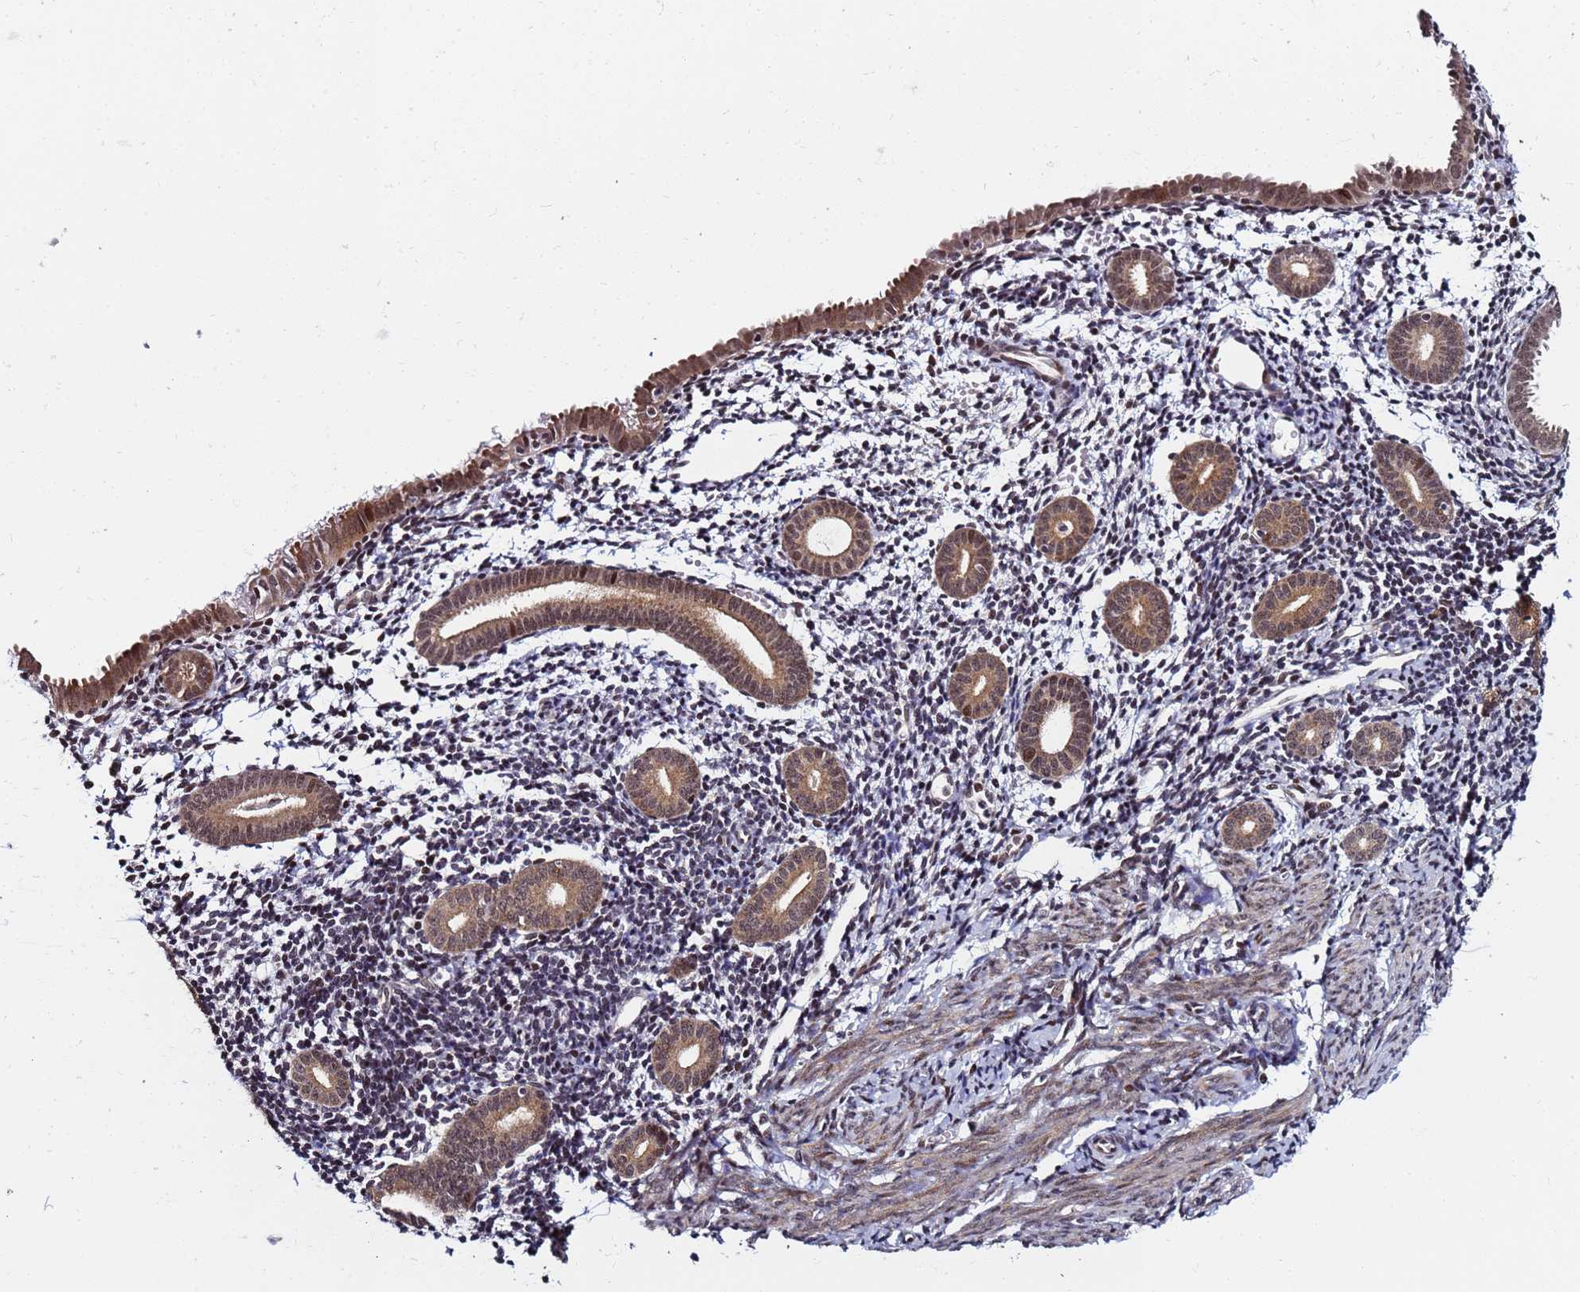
{"staining": {"intensity": "negative", "quantity": "none", "location": "none"}, "tissue": "endometrium", "cell_type": "Cells in endometrial stroma", "image_type": "normal", "snomed": [{"axis": "morphology", "description": "Normal tissue, NOS"}, {"axis": "topography", "description": "Endometrium"}], "caption": "DAB immunohistochemical staining of benign endometrium reveals no significant expression in cells in endometrial stroma. (Brightfield microscopy of DAB (3,3'-diaminobenzidine) immunohistochemistry (IHC) at high magnification).", "gene": "PPM1H", "patient": {"sex": "female", "age": 56}}